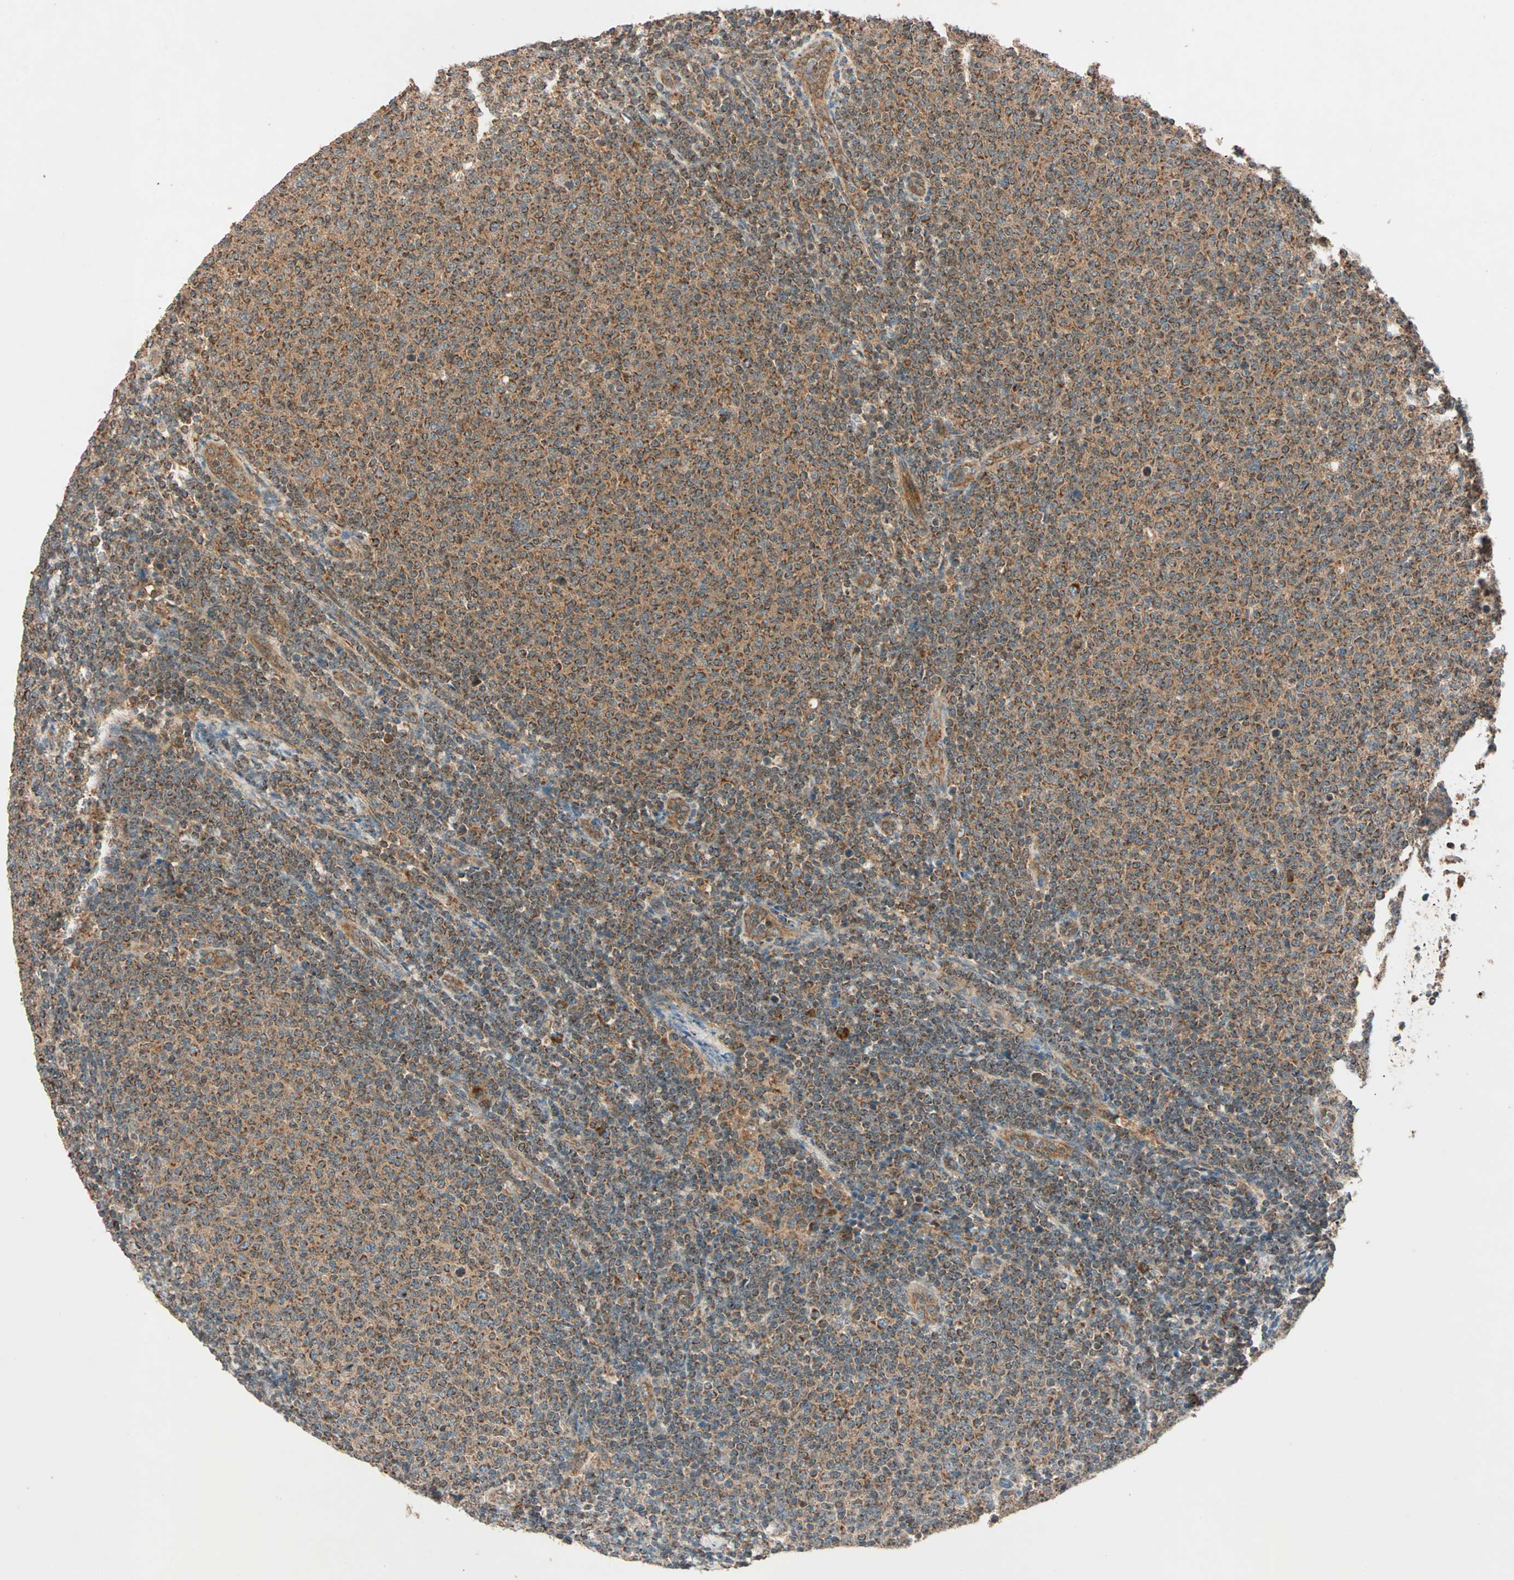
{"staining": {"intensity": "strong", "quantity": ">75%", "location": "cytoplasmic/membranous"}, "tissue": "lymphoma", "cell_type": "Tumor cells", "image_type": "cancer", "snomed": [{"axis": "morphology", "description": "Malignant lymphoma, non-Hodgkin's type, Low grade"}, {"axis": "topography", "description": "Lymph node"}], "caption": "Immunohistochemical staining of malignant lymphoma, non-Hodgkin's type (low-grade) exhibits strong cytoplasmic/membranous protein expression in approximately >75% of tumor cells.", "gene": "MAPK1", "patient": {"sex": "male", "age": 66}}